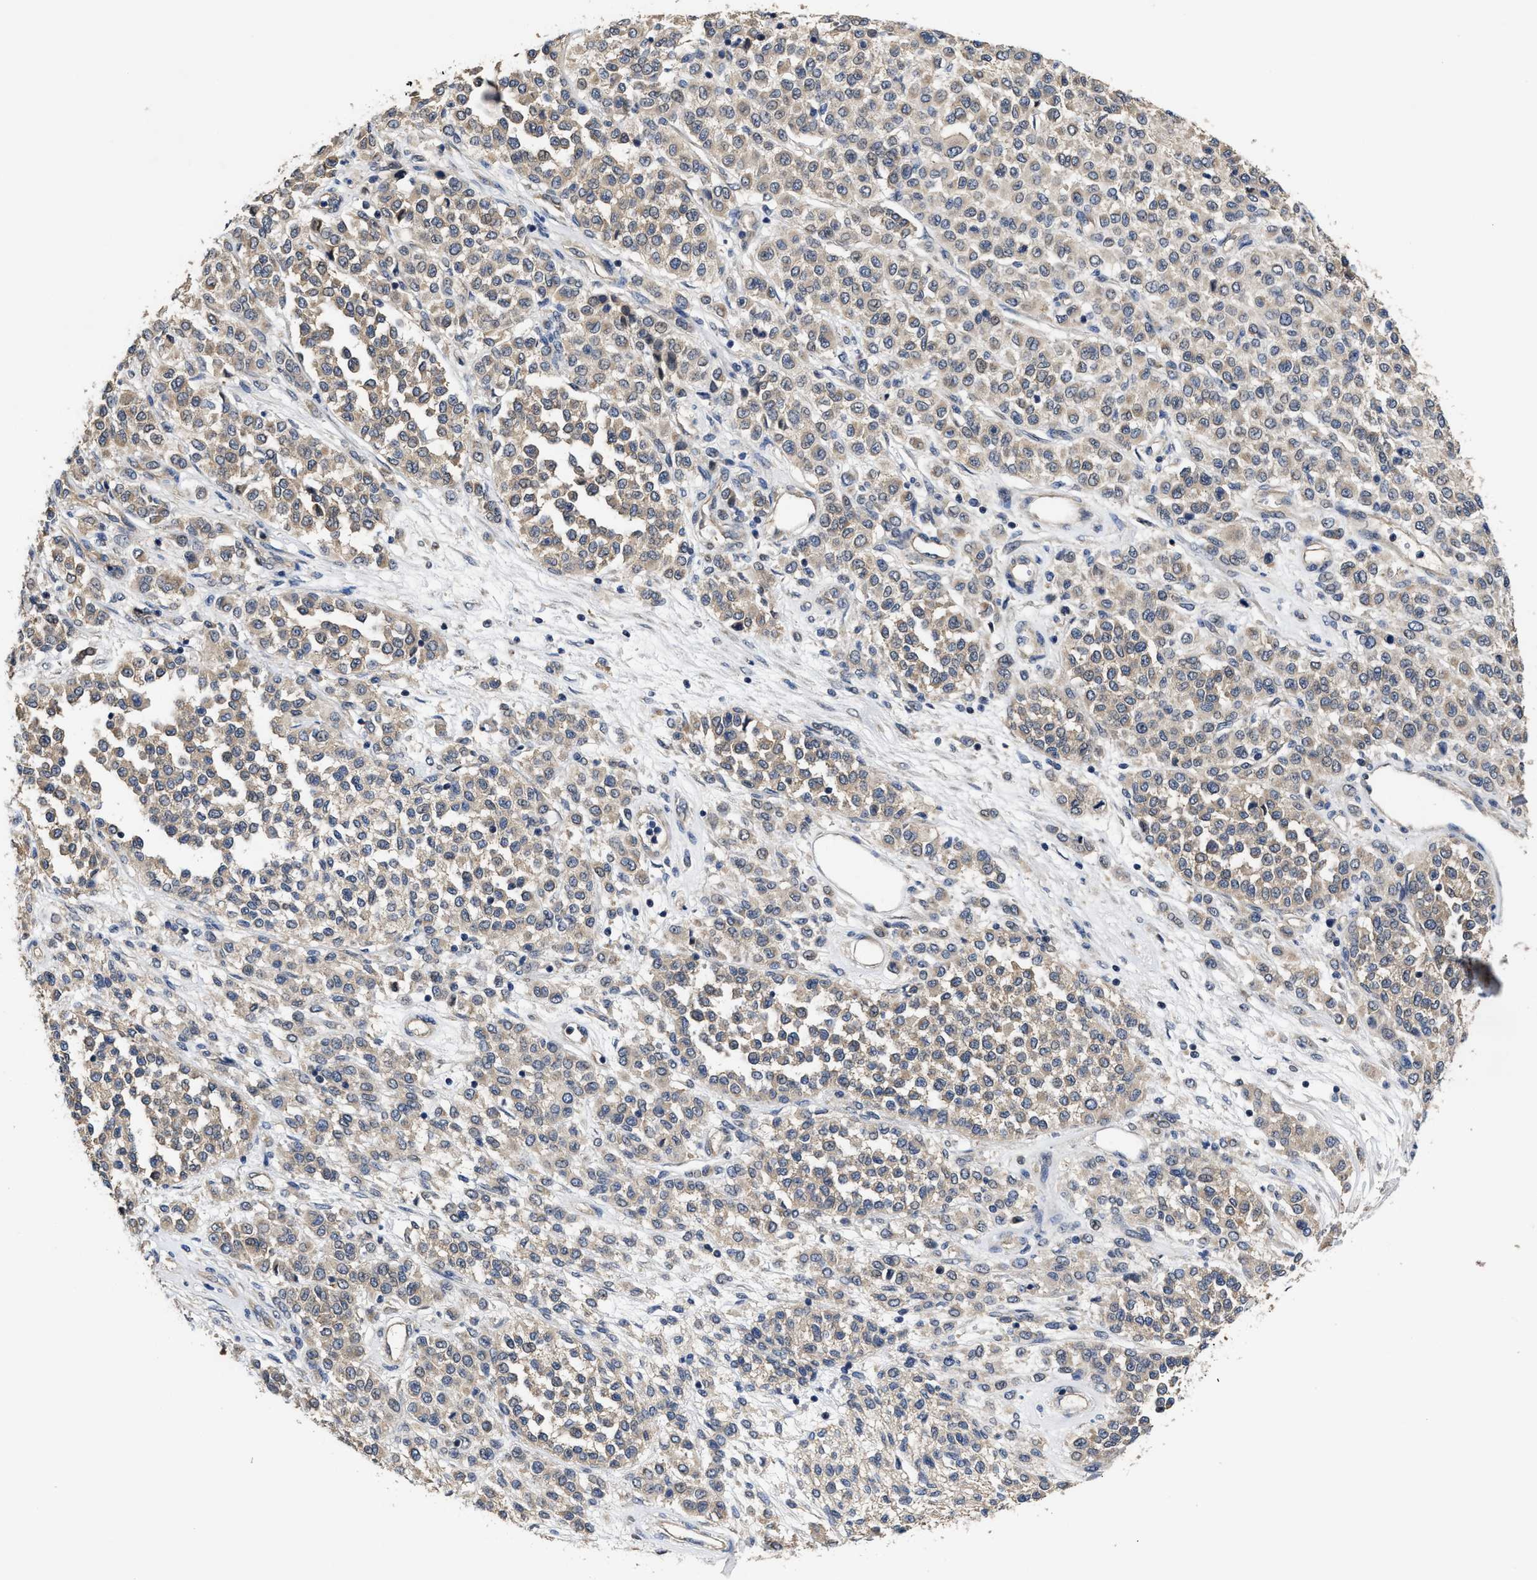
{"staining": {"intensity": "weak", "quantity": ">75%", "location": "cytoplasmic/membranous"}, "tissue": "melanoma", "cell_type": "Tumor cells", "image_type": "cancer", "snomed": [{"axis": "morphology", "description": "Malignant melanoma, Metastatic site"}, {"axis": "topography", "description": "Pancreas"}], "caption": "Protein staining by IHC displays weak cytoplasmic/membranous expression in approximately >75% of tumor cells in melanoma.", "gene": "TRAF6", "patient": {"sex": "female", "age": 30}}